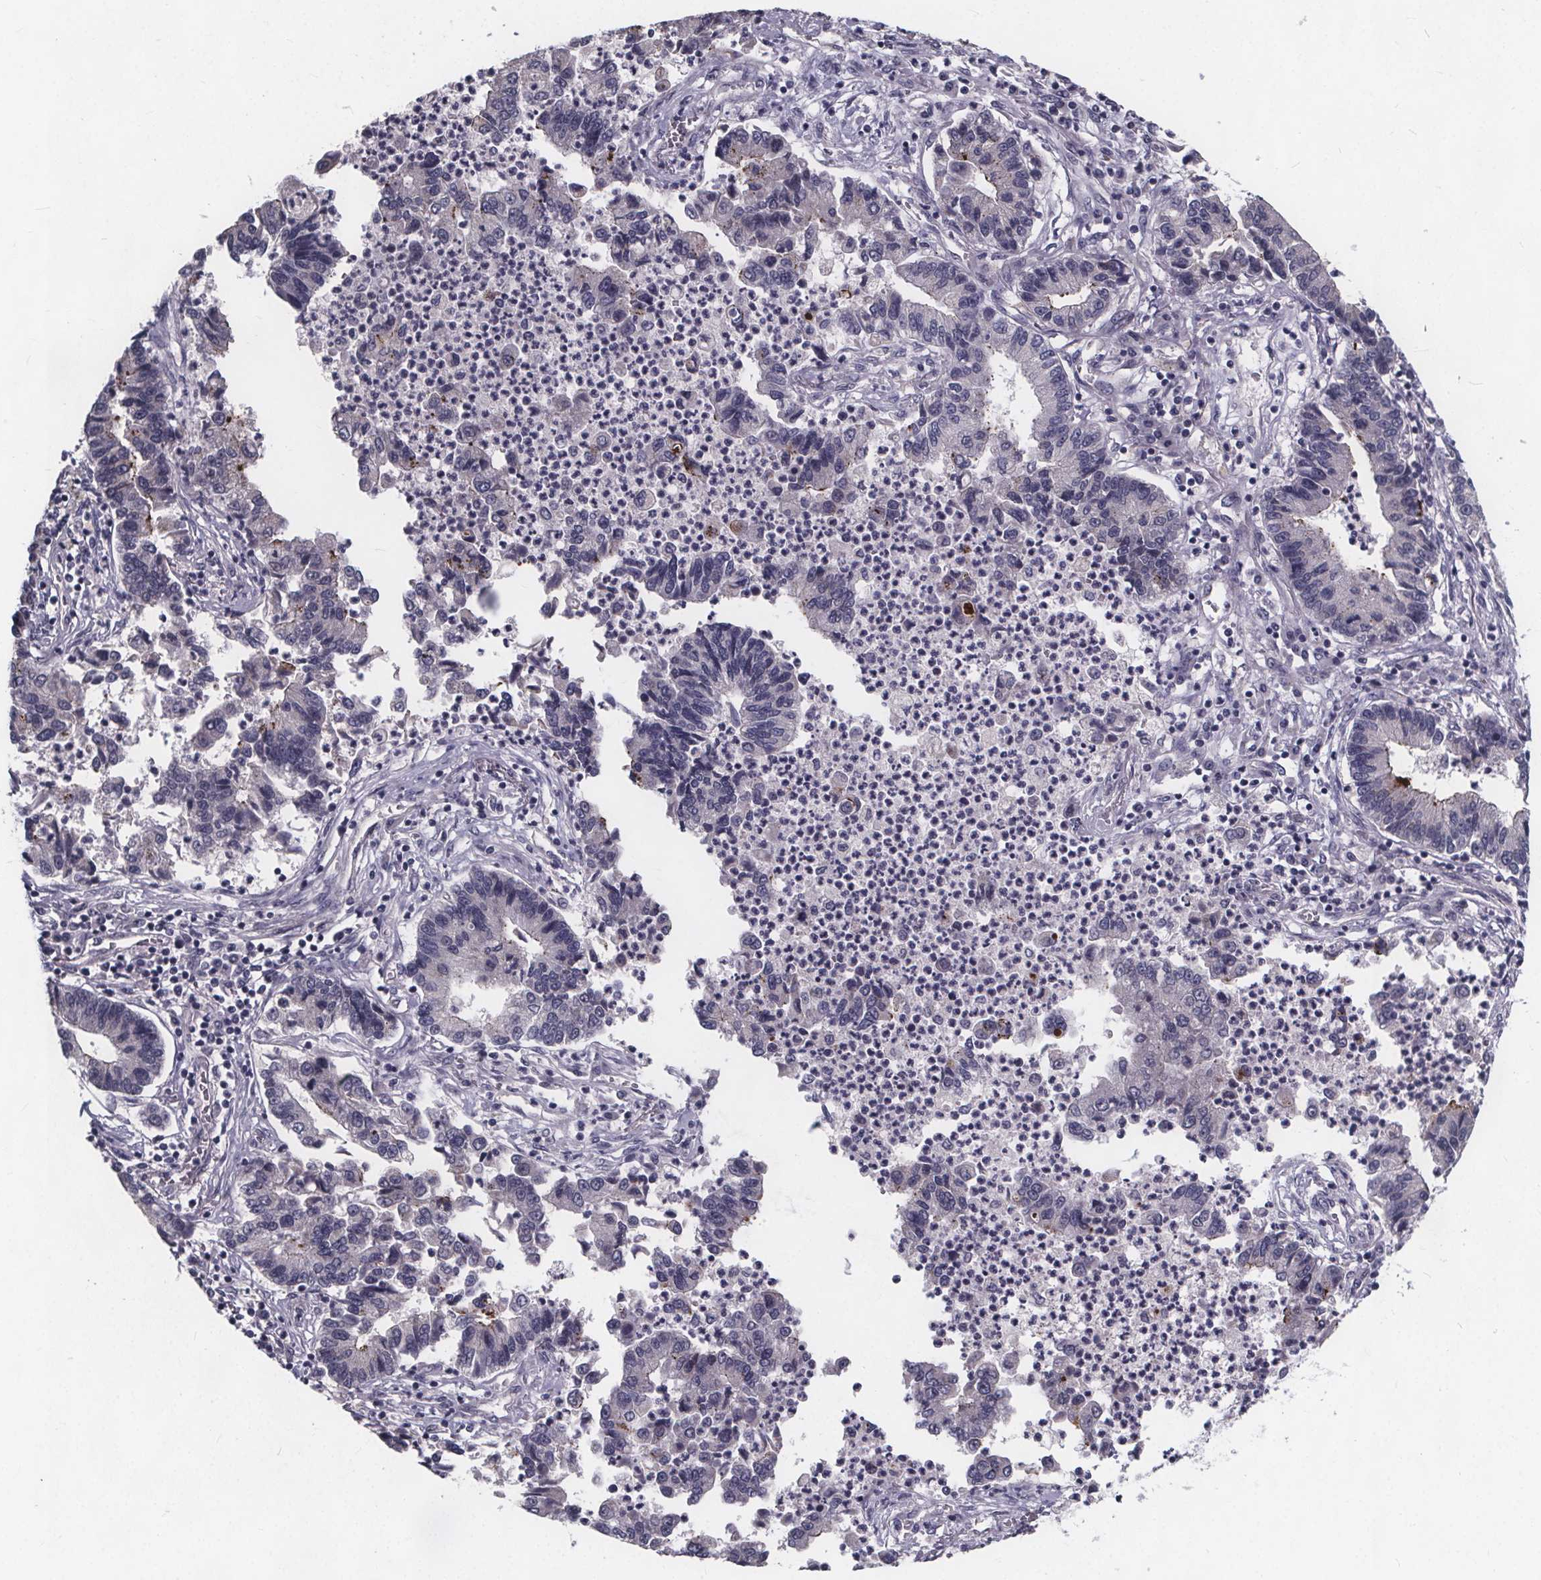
{"staining": {"intensity": "moderate", "quantity": "<25%", "location": "cytoplasmic/membranous"}, "tissue": "lung cancer", "cell_type": "Tumor cells", "image_type": "cancer", "snomed": [{"axis": "morphology", "description": "Adenocarcinoma, NOS"}, {"axis": "topography", "description": "Lung"}], "caption": "High-power microscopy captured an immunohistochemistry (IHC) photomicrograph of lung cancer (adenocarcinoma), revealing moderate cytoplasmic/membranous positivity in about <25% of tumor cells. (DAB IHC with brightfield microscopy, high magnification).", "gene": "FAM181B", "patient": {"sex": "female", "age": 57}}